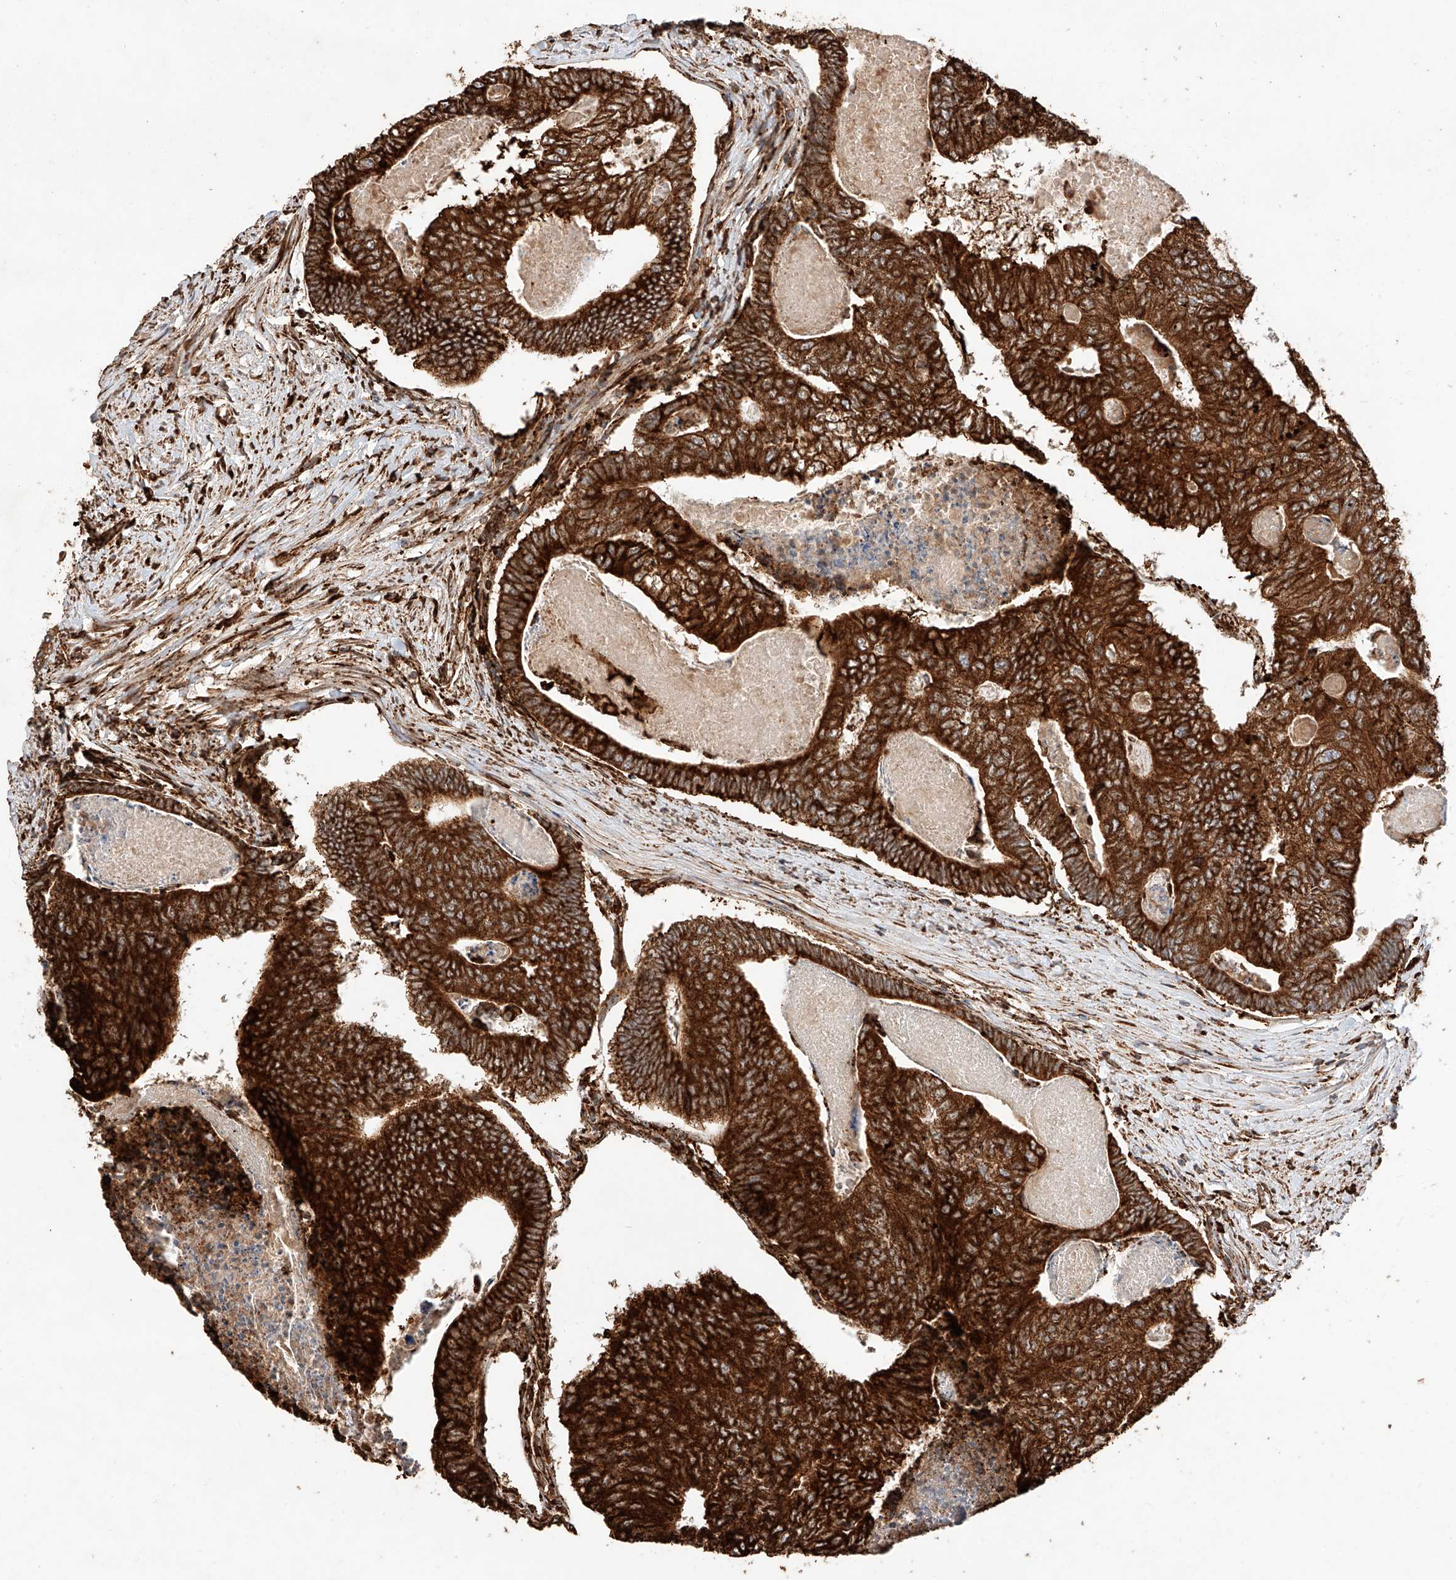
{"staining": {"intensity": "strong", "quantity": ">75%", "location": "cytoplasmic/membranous"}, "tissue": "colorectal cancer", "cell_type": "Tumor cells", "image_type": "cancer", "snomed": [{"axis": "morphology", "description": "Adenocarcinoma, NOS"}, {"axis": "topography", "description": "Colon"}], "caption": "A micrograph showing strong cytoplasmic/membranous staining in approximately >75% of tumor cells in colorectal adenocarcinoma, as visualized by brown immunohistochemical staining.", "gene": "ZNF84", "patient": {"sex": "female", "age": 67}}